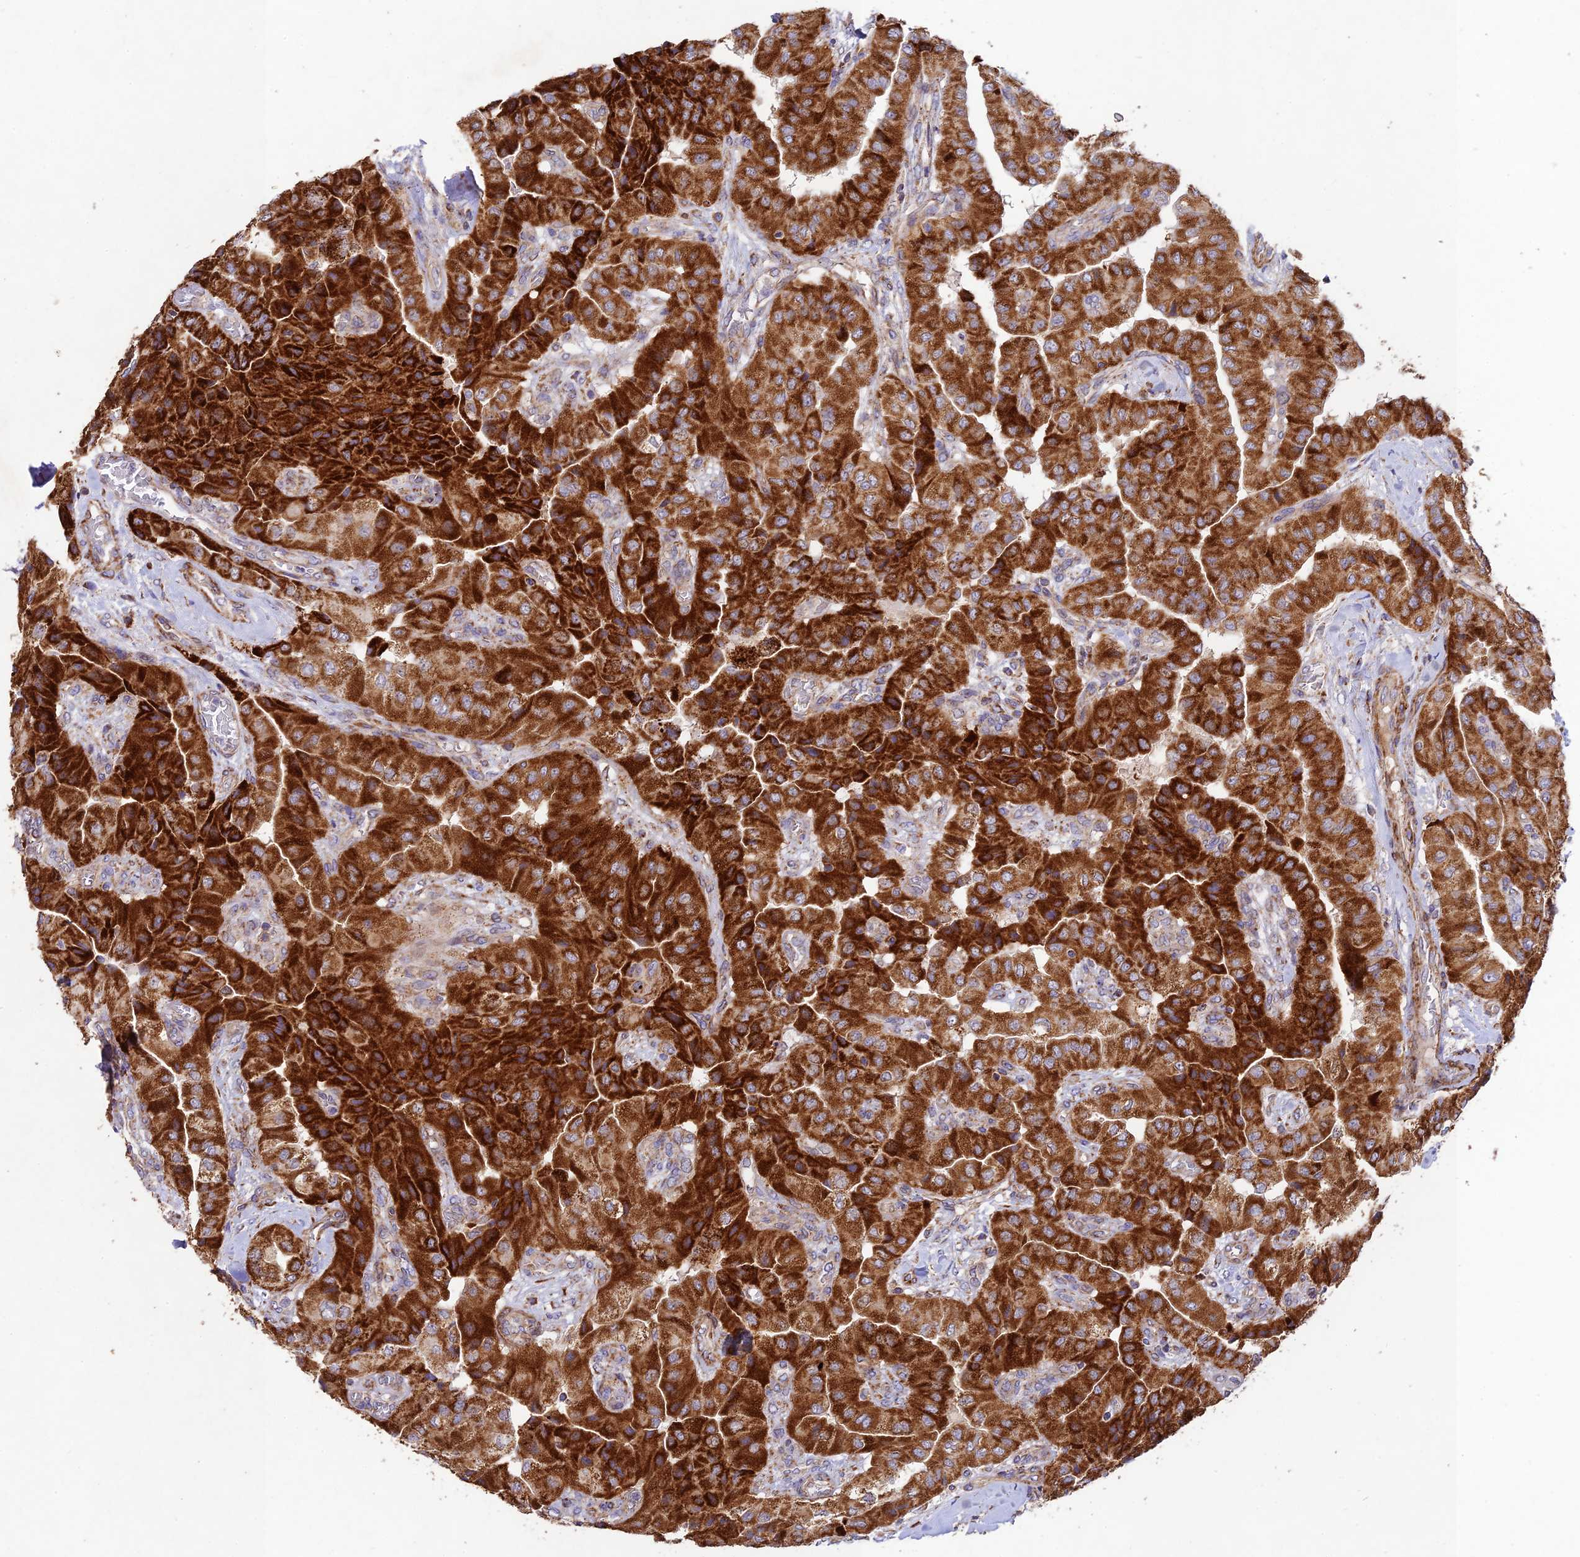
{"staining": {"intensity": "strong", "quantity": ">75%", "location": "cytoplasmic/membranous"}, "tissue": "head and neck cancer", "cell_type": "Tumor cells", "image_type": "cancer", "snomed": [{"axis": "morphology", "description": "Adenocarcinoma, NOS"}, {"axis": "topography", "description": "Head-Neck"}], "caption": "Protein expression analysis of human head and neck cancer (adenocarcinoma) reveals strong cytoplasmic/membranous positivity in about >75% of tumor cells.", "gene": "KHDC3L", "patient": {"sex": "male", "age": 66}}